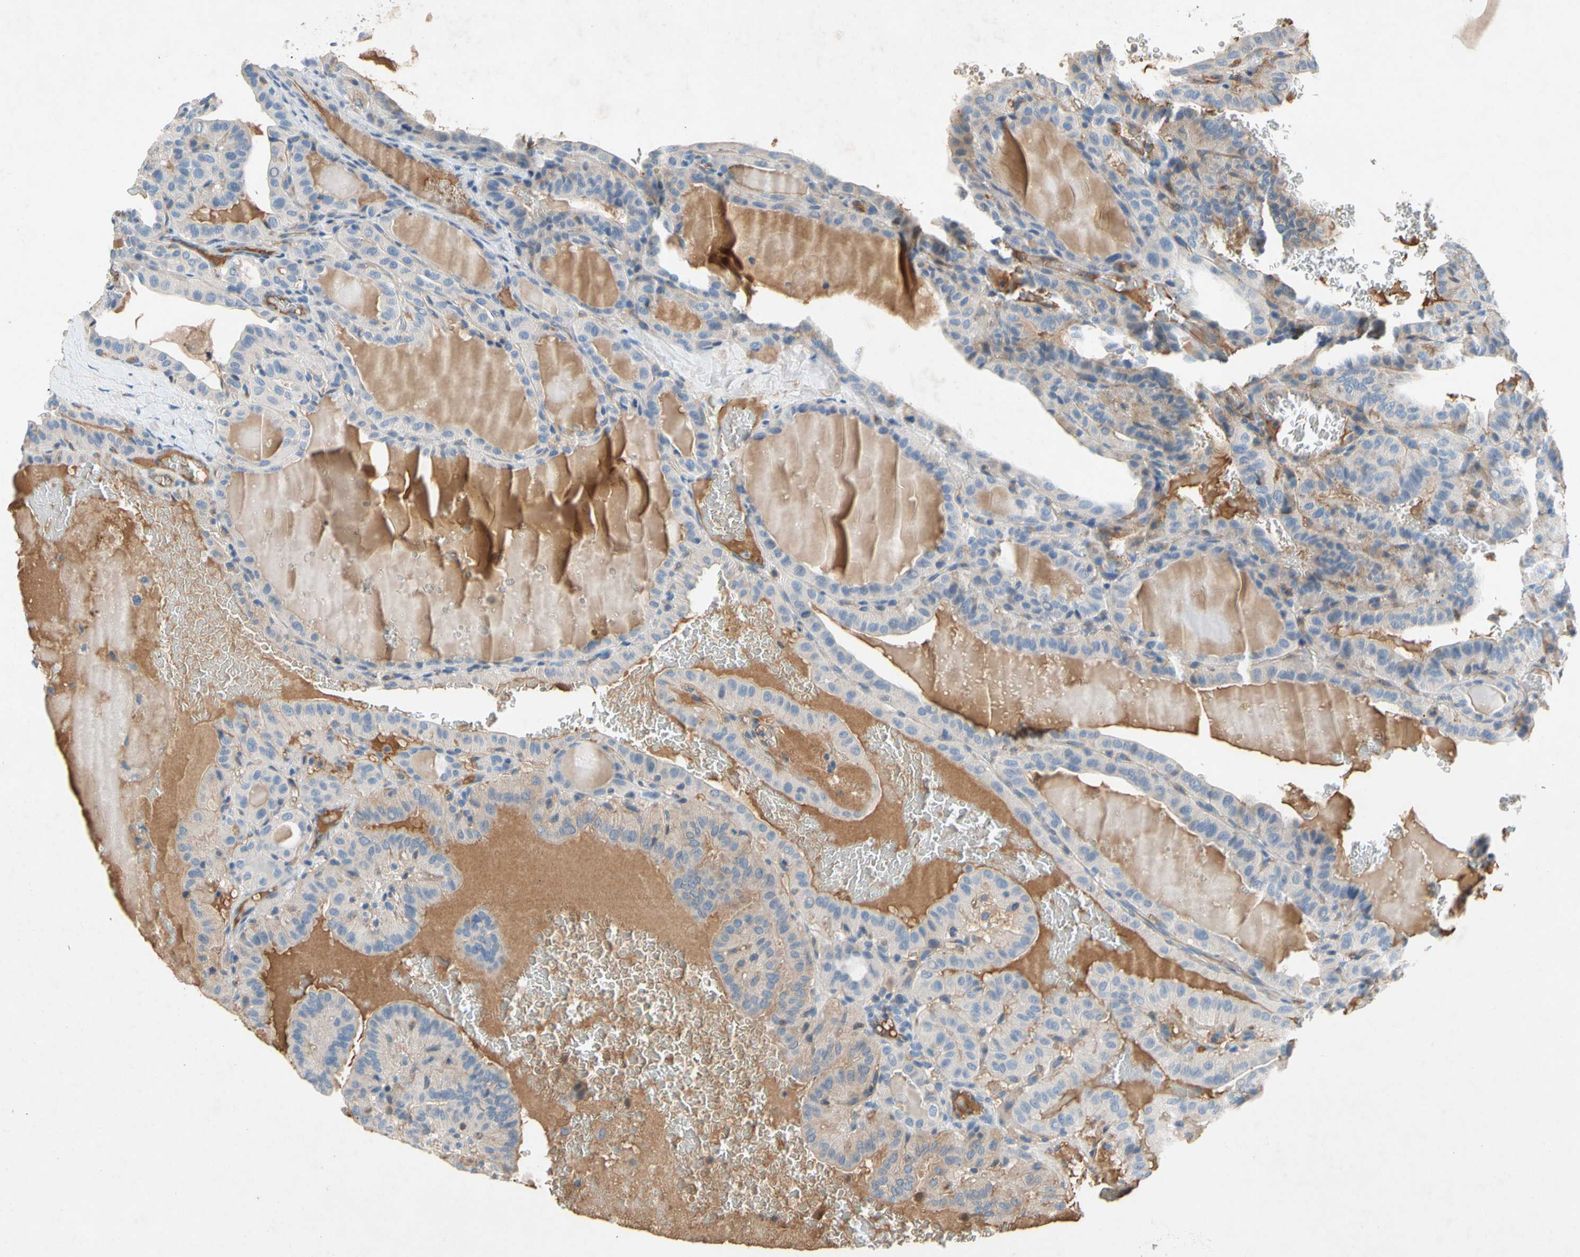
{"staining": {"intensity": "weak", "quantity": "25%-75%", "location": "cytoplasmic/membranous"}, "tissue": "thyroid cancer", "cell_type": "Tumor cells", "image_type": "cancer", "snomed": [{"axis": "morphology", "description": "Papillary adenocarcinoma, NOS"}, {"axis": "topography", "description": "Thyroid gland"}], "caption": "Weak cytoplasmic/membranous positivity is appreciated in approximately 25%-75% of tumor cells in thyroid cancer. (brown staining indicates protein expression, while blue staining denotes nuclei).", "gene": "NDFIP2", "patient": {"sex": "male", "age": 77}}